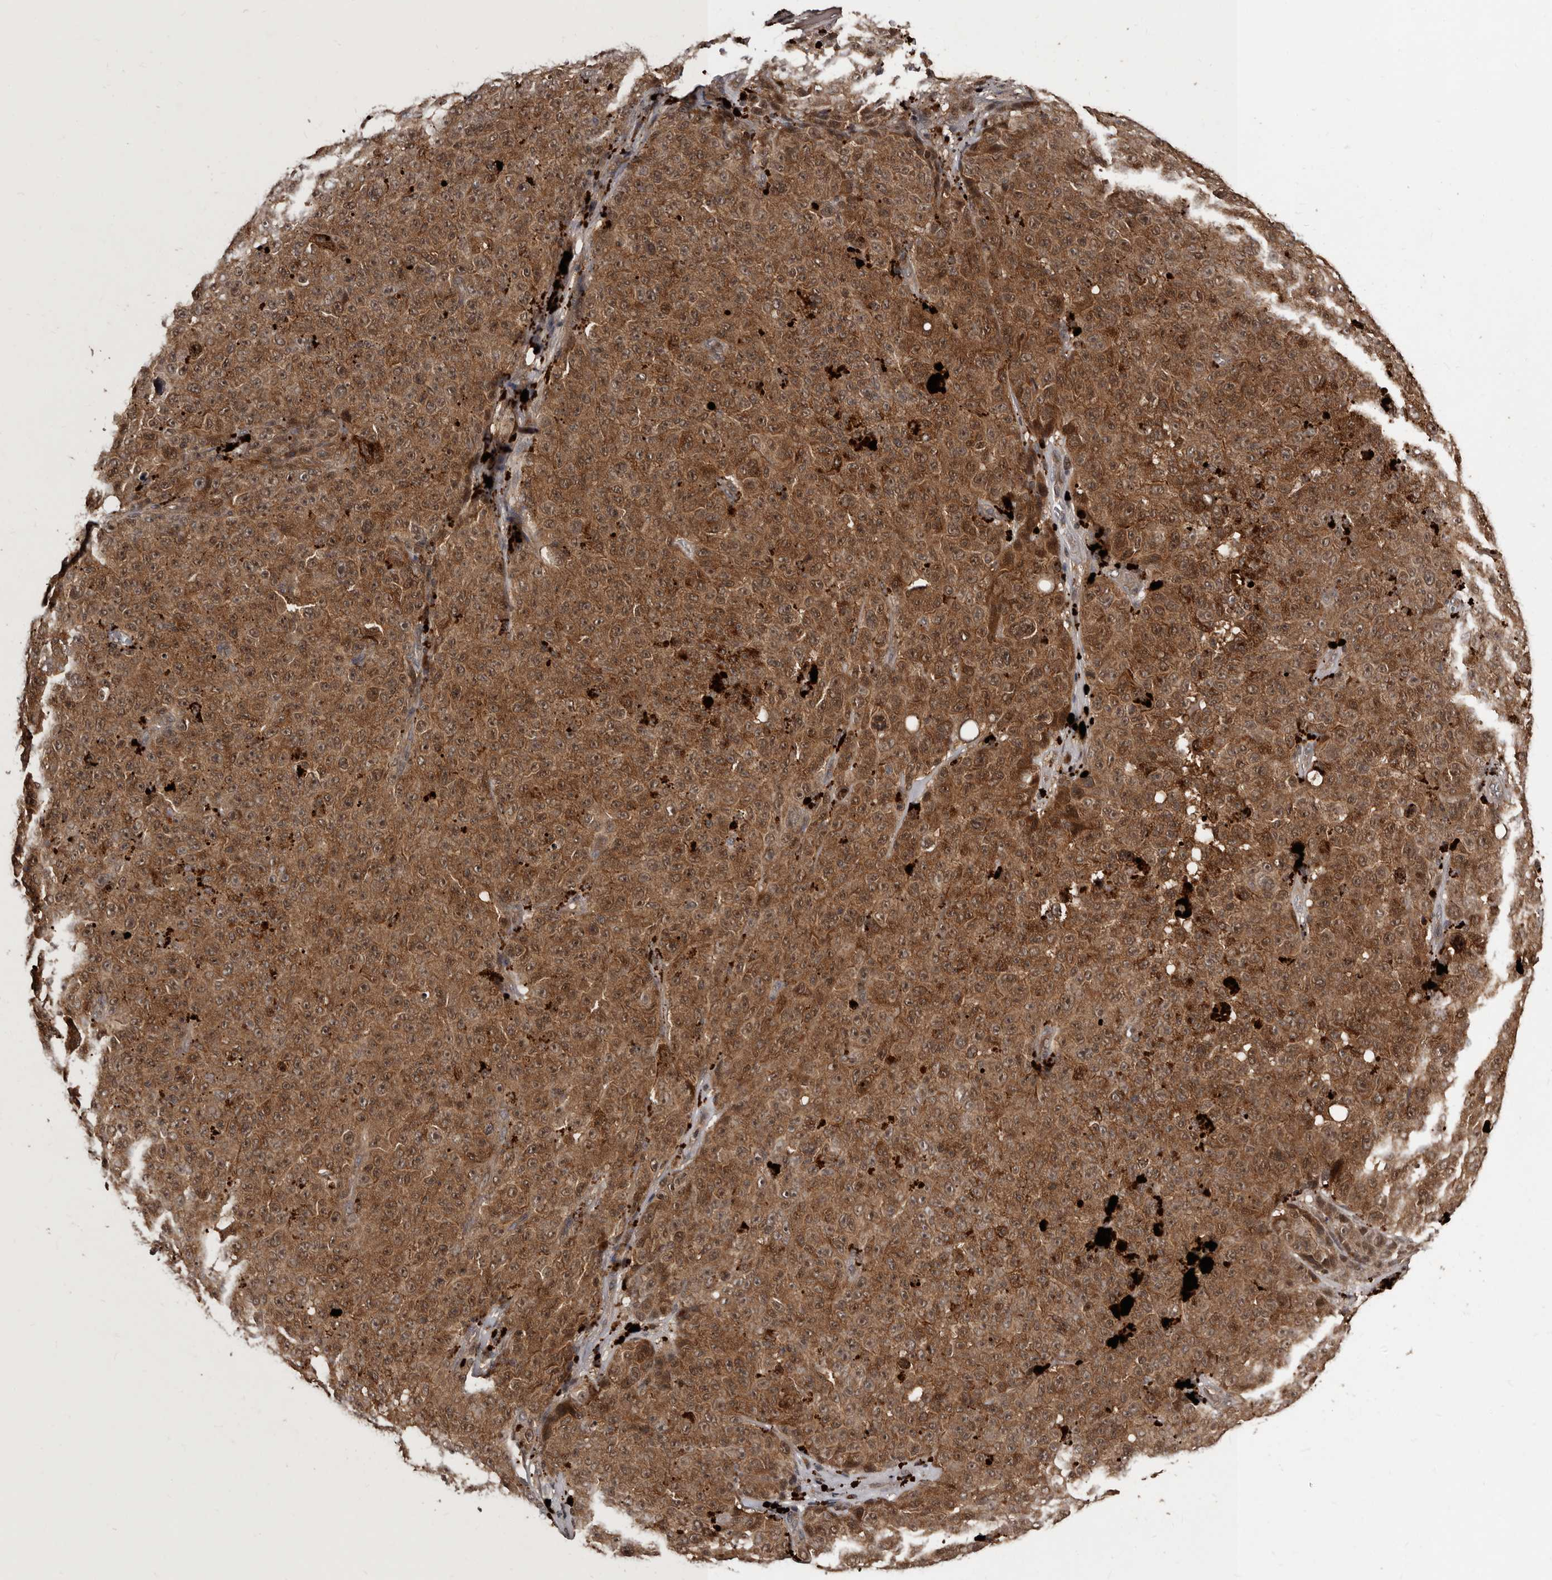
{"staining": {"intensity": "moderate", "quantity": ">75%", "location": "cytoplasmic/membranous"}, "tissue": "melanoma", "cell_type": "Tumor cells", "image_type": "cancer", "snomed": [{"axis": "morphology", "description": "Malignant melanoma, NOS"}, {"axis": "topography", "description": "Skin"}], "caption": "An immunohistochemistry (IHC) histopathology image of tumor tissue is shown. Protein staining in brown highlights moderate cytoplasmic/membranous positivity in melanoma within tumor cells. The protein of interest is stained brown, and the nuclei are stained in blue (DAB IHC with brightfield microscopy, high magnification).", "gene": "PMVK", "patient": {"sex": "female", "age": 82}}